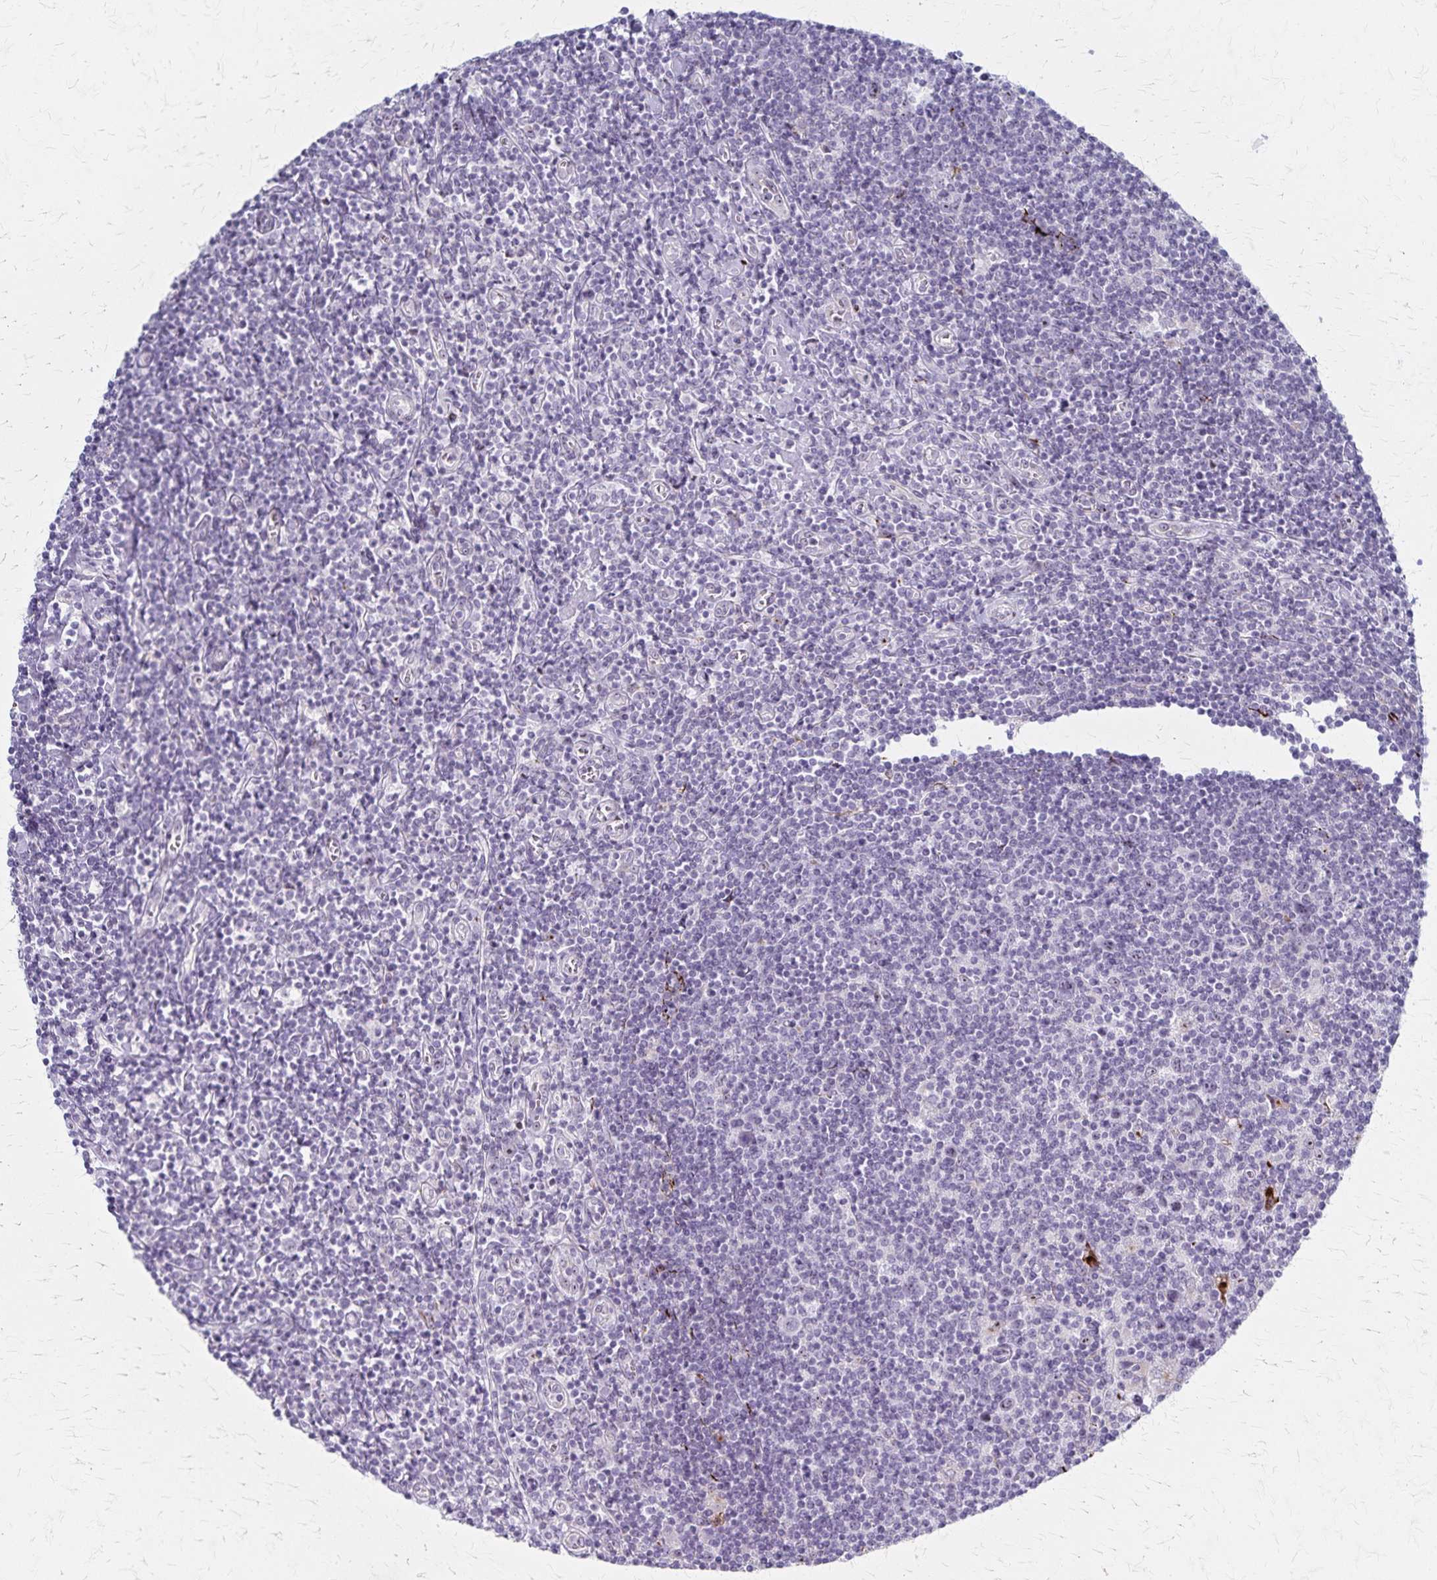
{"staining": {"intensity": "weak", "quantity": "<25%", "location": "nuclear"}, "tissue": "lymphoma", "cell_type": "Tumor cells", "image_type": "cancer", "snomed": [{"axis": "morphology", "description": "Hodgkin's disease, NOS"}, {"axis": "topography", "description": "Lymph node"}], "caption": "IHC of lymphoma displays no expression in tumor cells. The staining was performed using DAB (3,3'-diaminobenzidine) to visualize the protein expression in brown, while the nuclei were stained in blue with hematoxylin (Magnification: 20x).", "gene": "DLK2", "patient": {"sex": "male", "age": 40}}